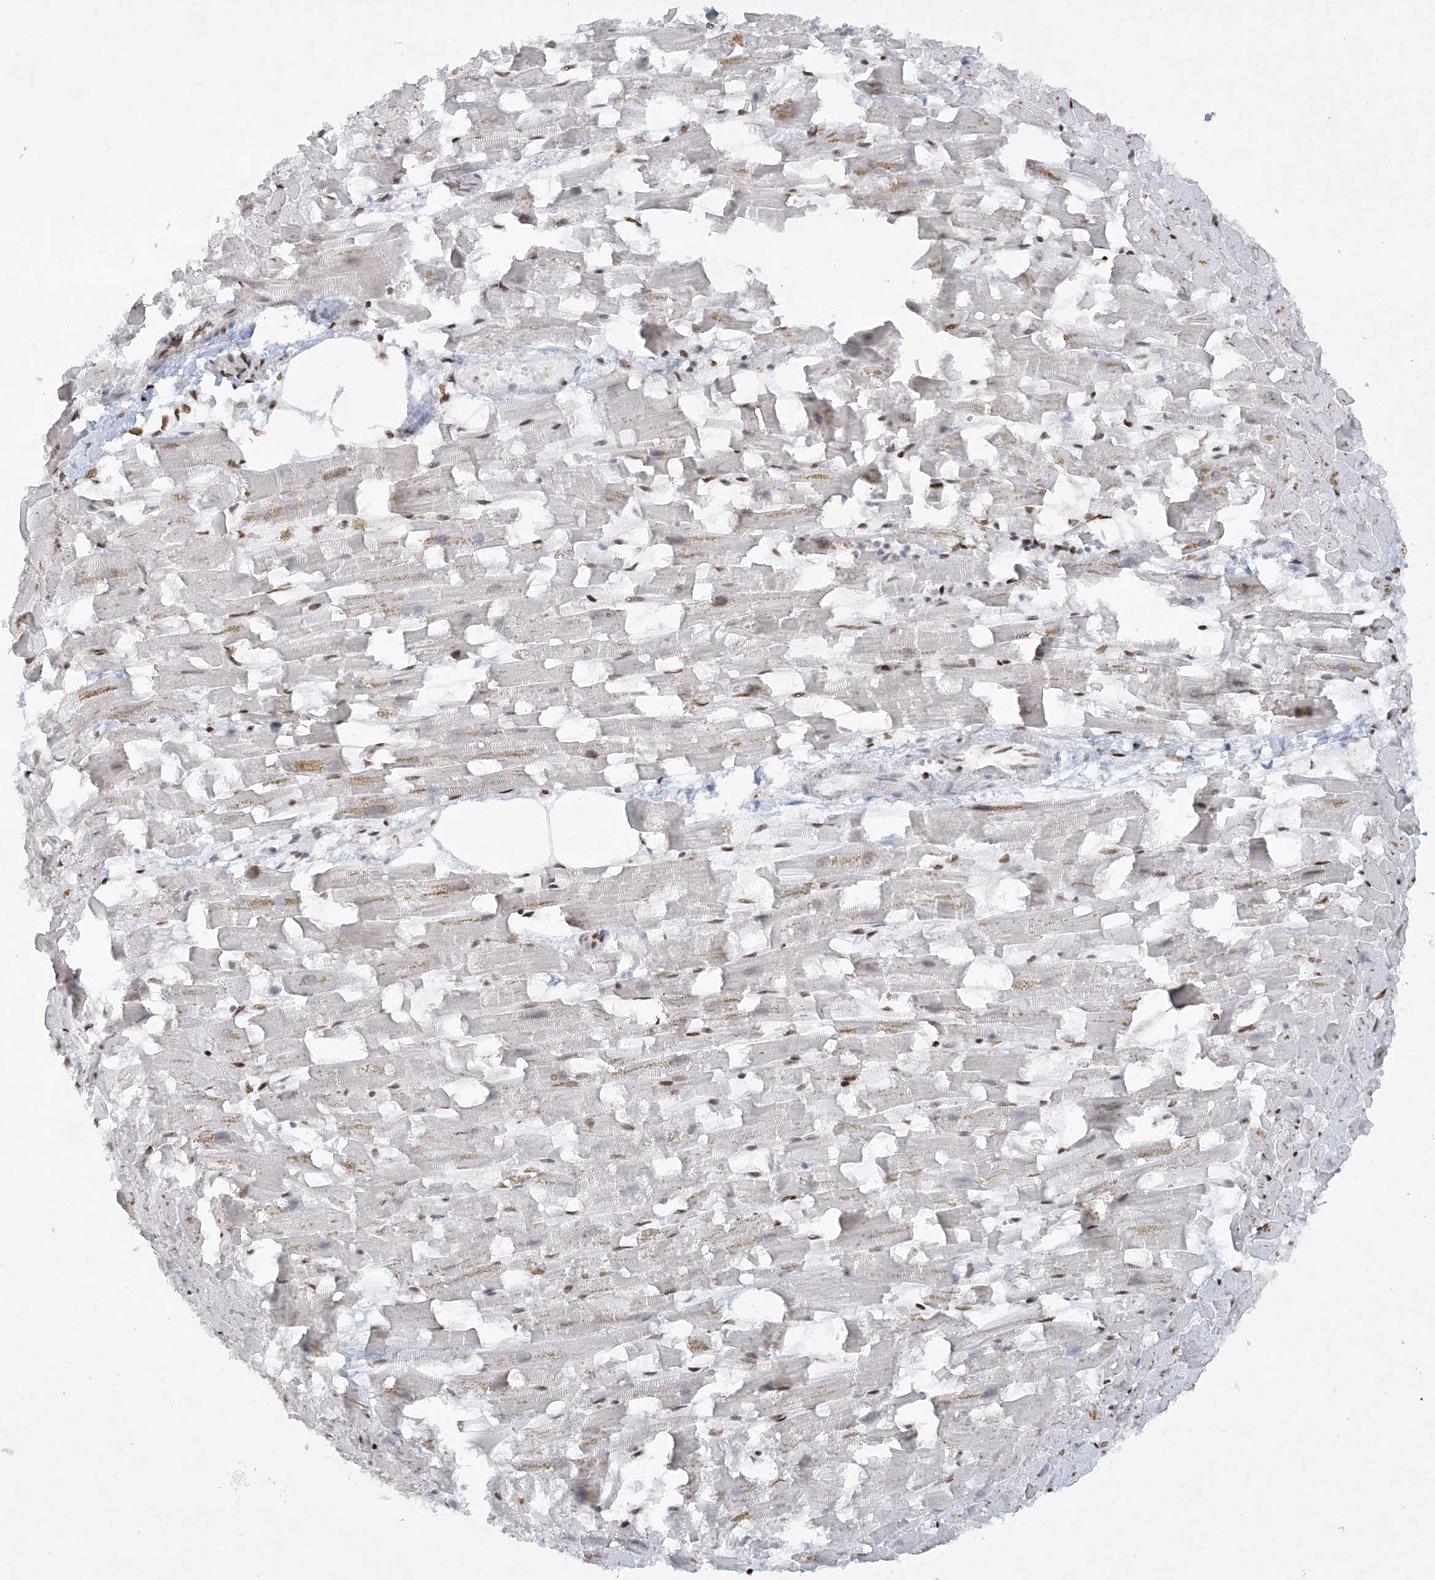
{"staining": {"intensity": "strong", "quantity": ">75%", "location": "nuclear"}, "tissue": "heart muscle", "cell_type": "Cardiomyocytes", "image_type": "normal", "snomed": [{"axis": "morphology", "description": "Normal tissue, NOS"}, {"axis": "topography", "description": "Heart"}], "caption": "This histopathology image shows IHC staining of benign human heart muscle, with high strong nuclear positivity in approximately >75% of cardiomyocytes.", "gene": "DELE1", "patient": {"sex": "female", "age": 64}}